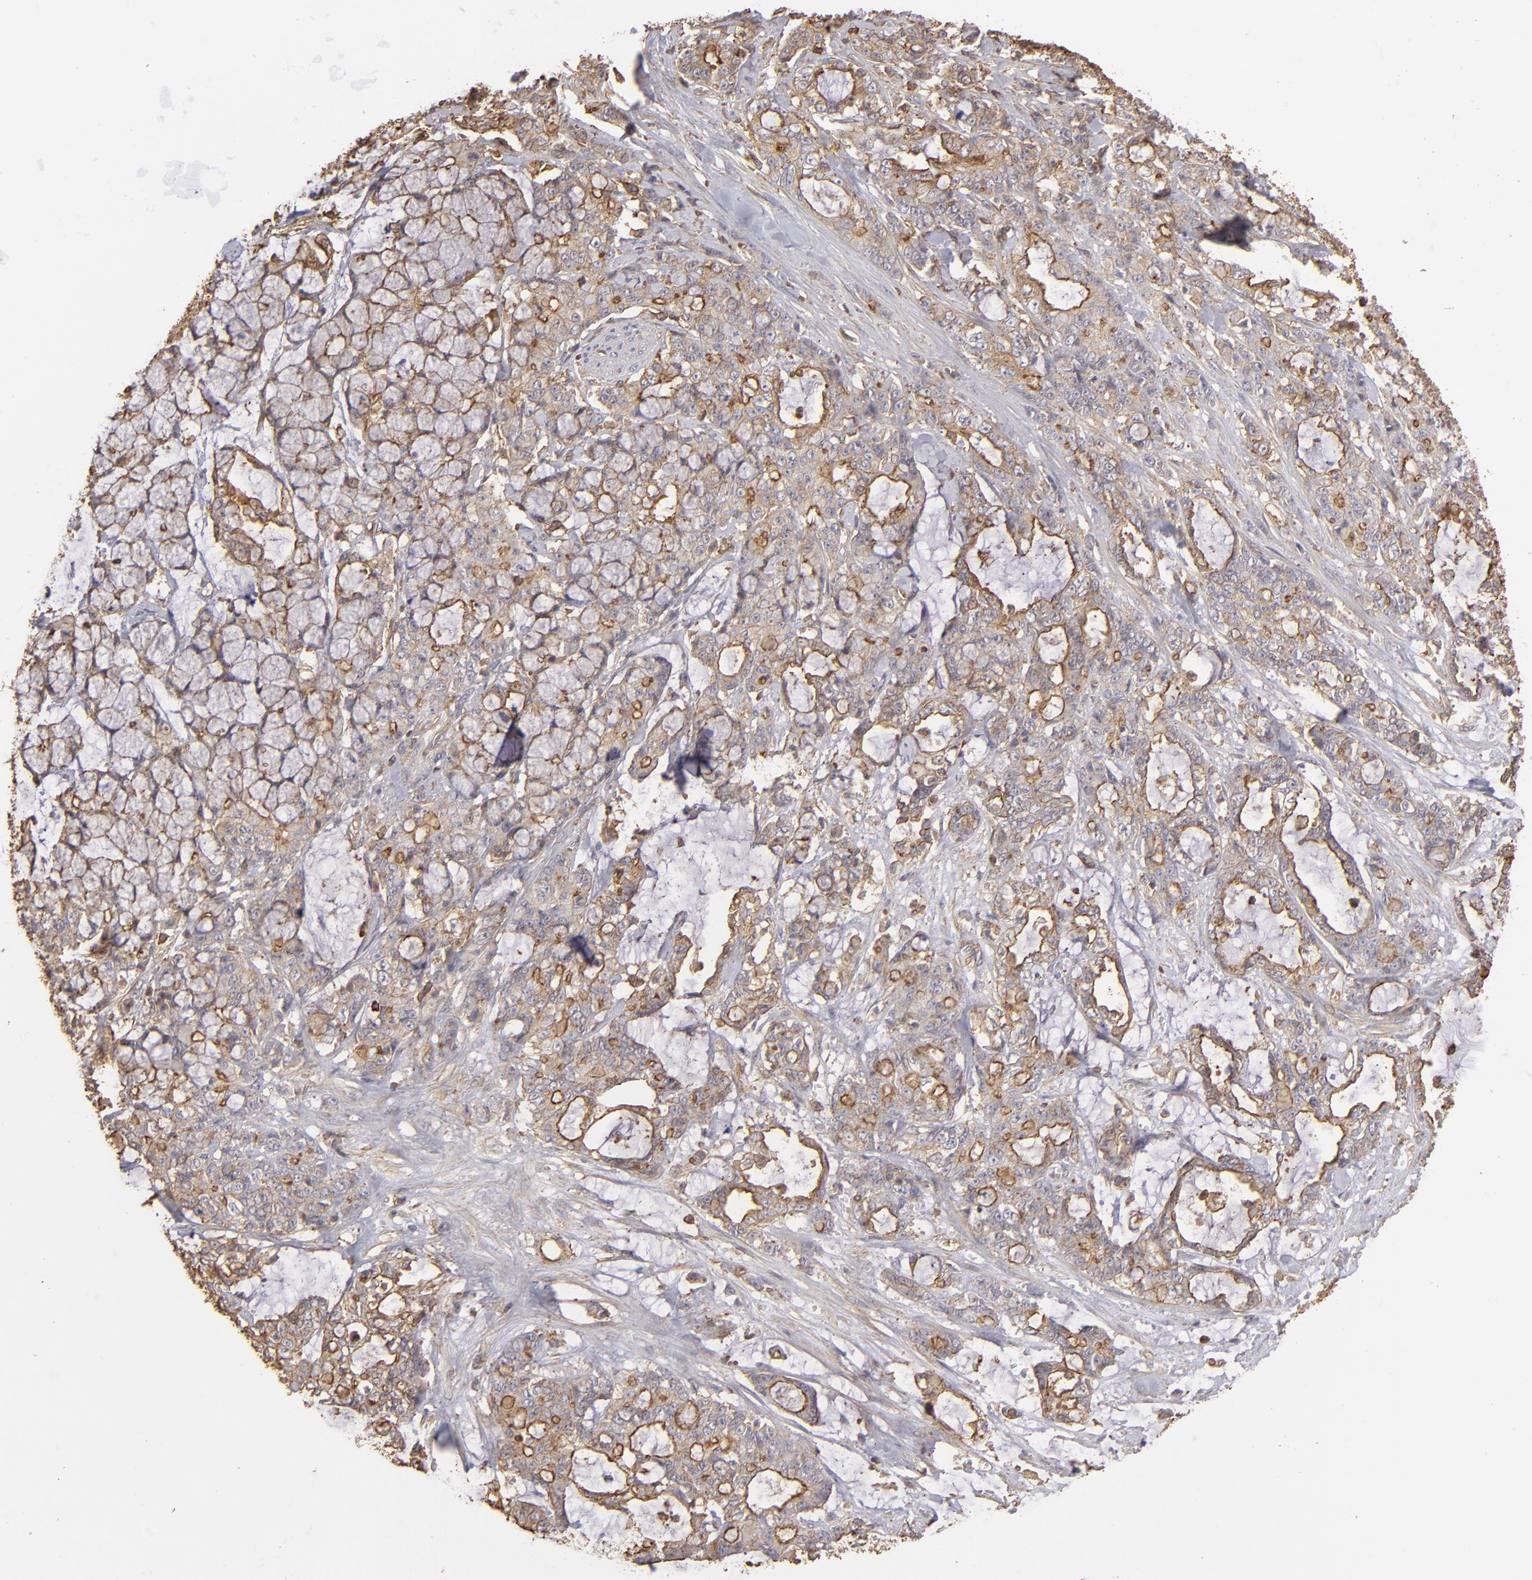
{"staining": {"intensity": "moderate", "quantity": ">75%", "location": "cytoplasmic/membranous"}, "tissue": "pancreatic cancer", "cell_type": "Tumor cells", "image_type": "cancer", "snomed": [{"axis": "morphology", "description": "Adenocarcinoma, NOS"}, {"axis": "topography", "description": "Pancreas"}], "caption": "Human pancreatic cancer stained for a protein (brown) displays moderate cytoplasmic/membranous positive expression in about >75% of tumor cells.", "gene": "ACTB", "patient": {"sex": "female", "age": 73}}